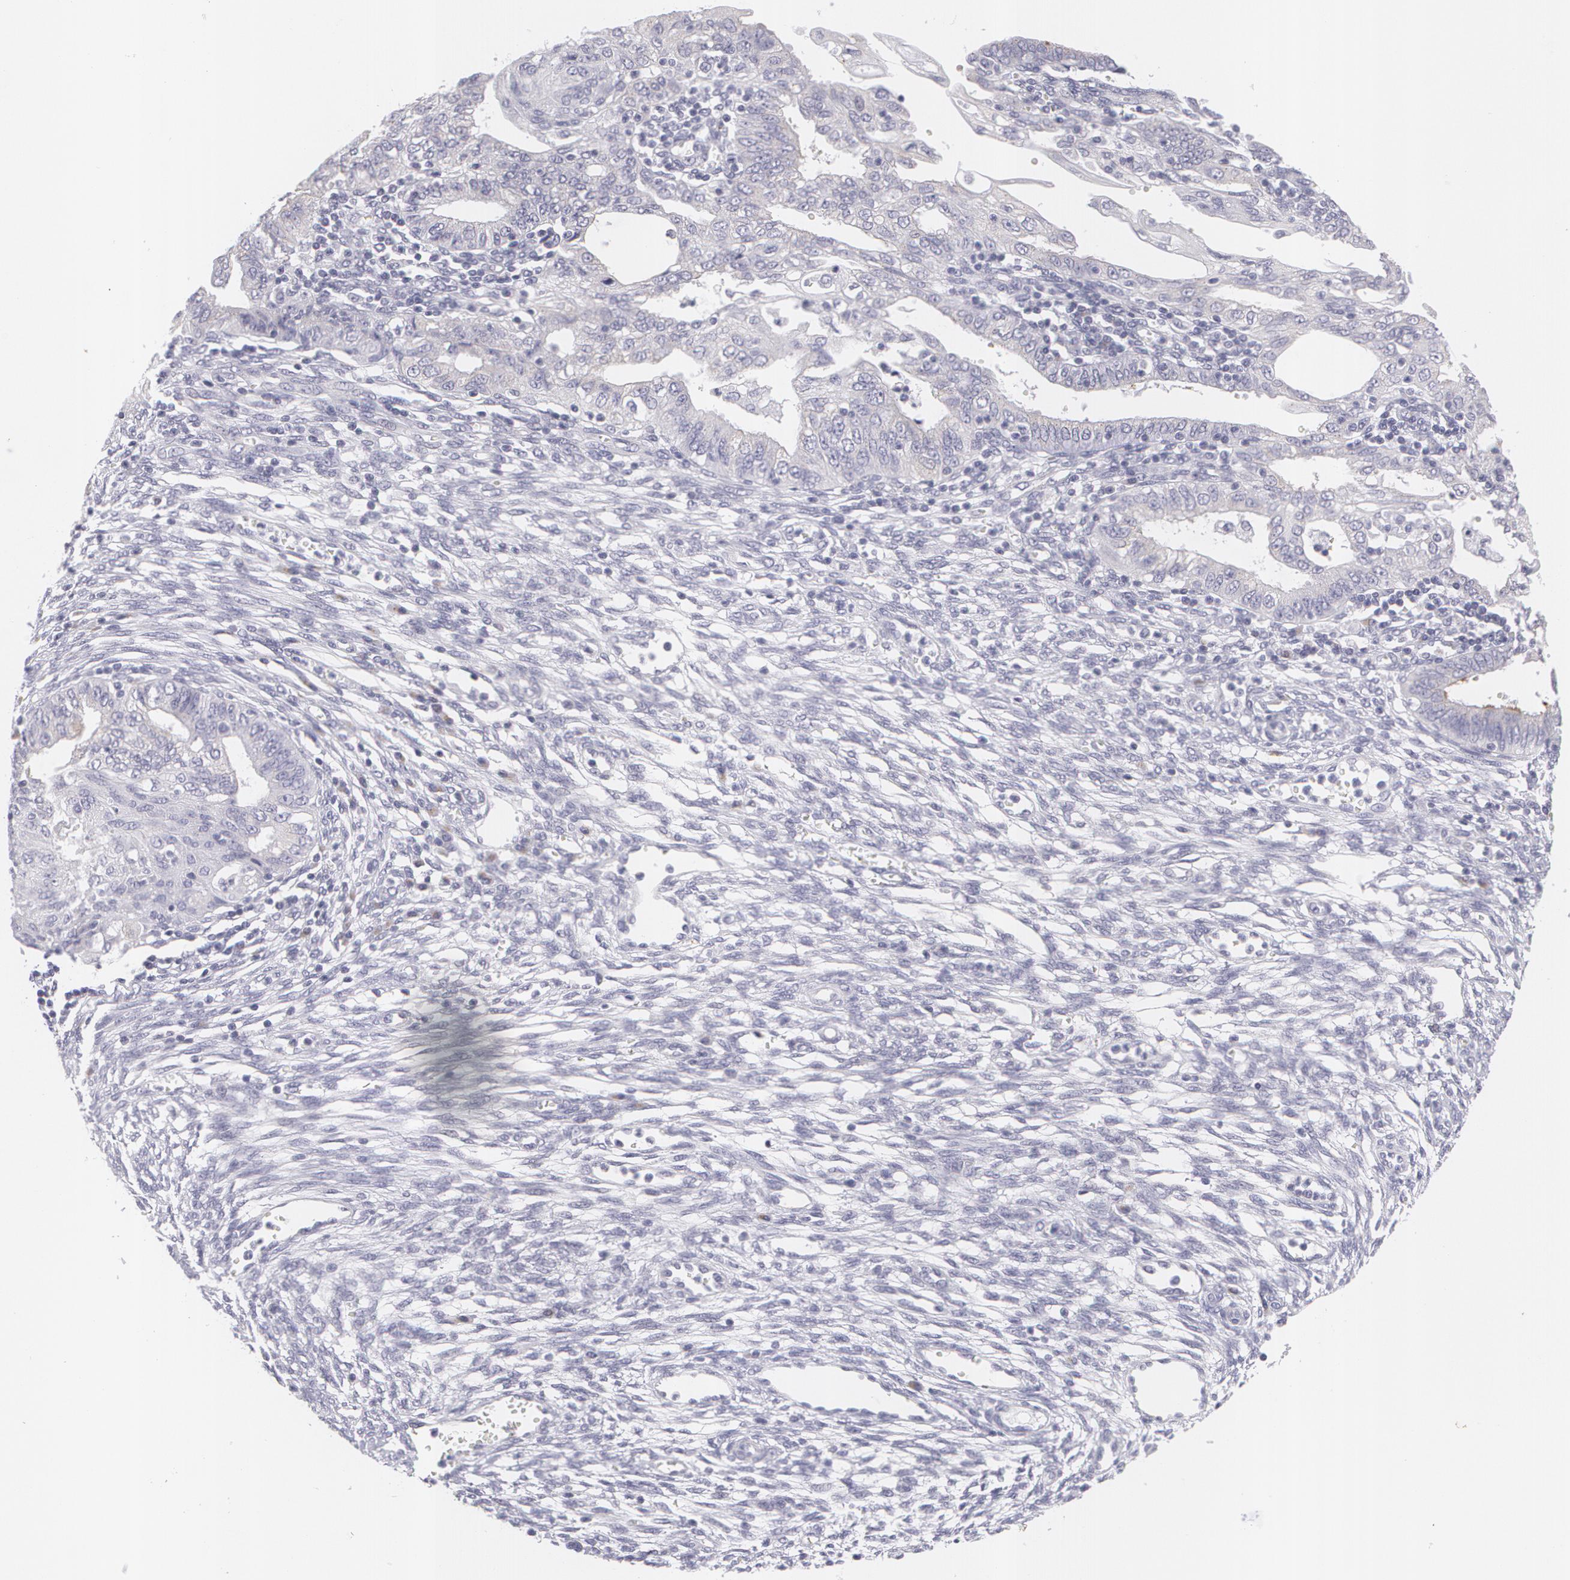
{"staining": {"intensity": "negative", "quantity": "none", "location": "none"}, "tissue": "endometrial cancer", "cell_type": "Tumor cells", "image_type": "cancer", "snomed": [{"axis": "morphology", "description": "Adenocarcinoma, NOS"}, {"axis": "topography", "description": "Endometrium"}], "caption": "High power microscopy photomicrograph of an immunohistochemistry histopathology image of adenocarcinoma (endometrial), revealing no significant expression in tumor cells.", "gene": "MBNL3", "patient": {"sex": "female", "age": 51}}